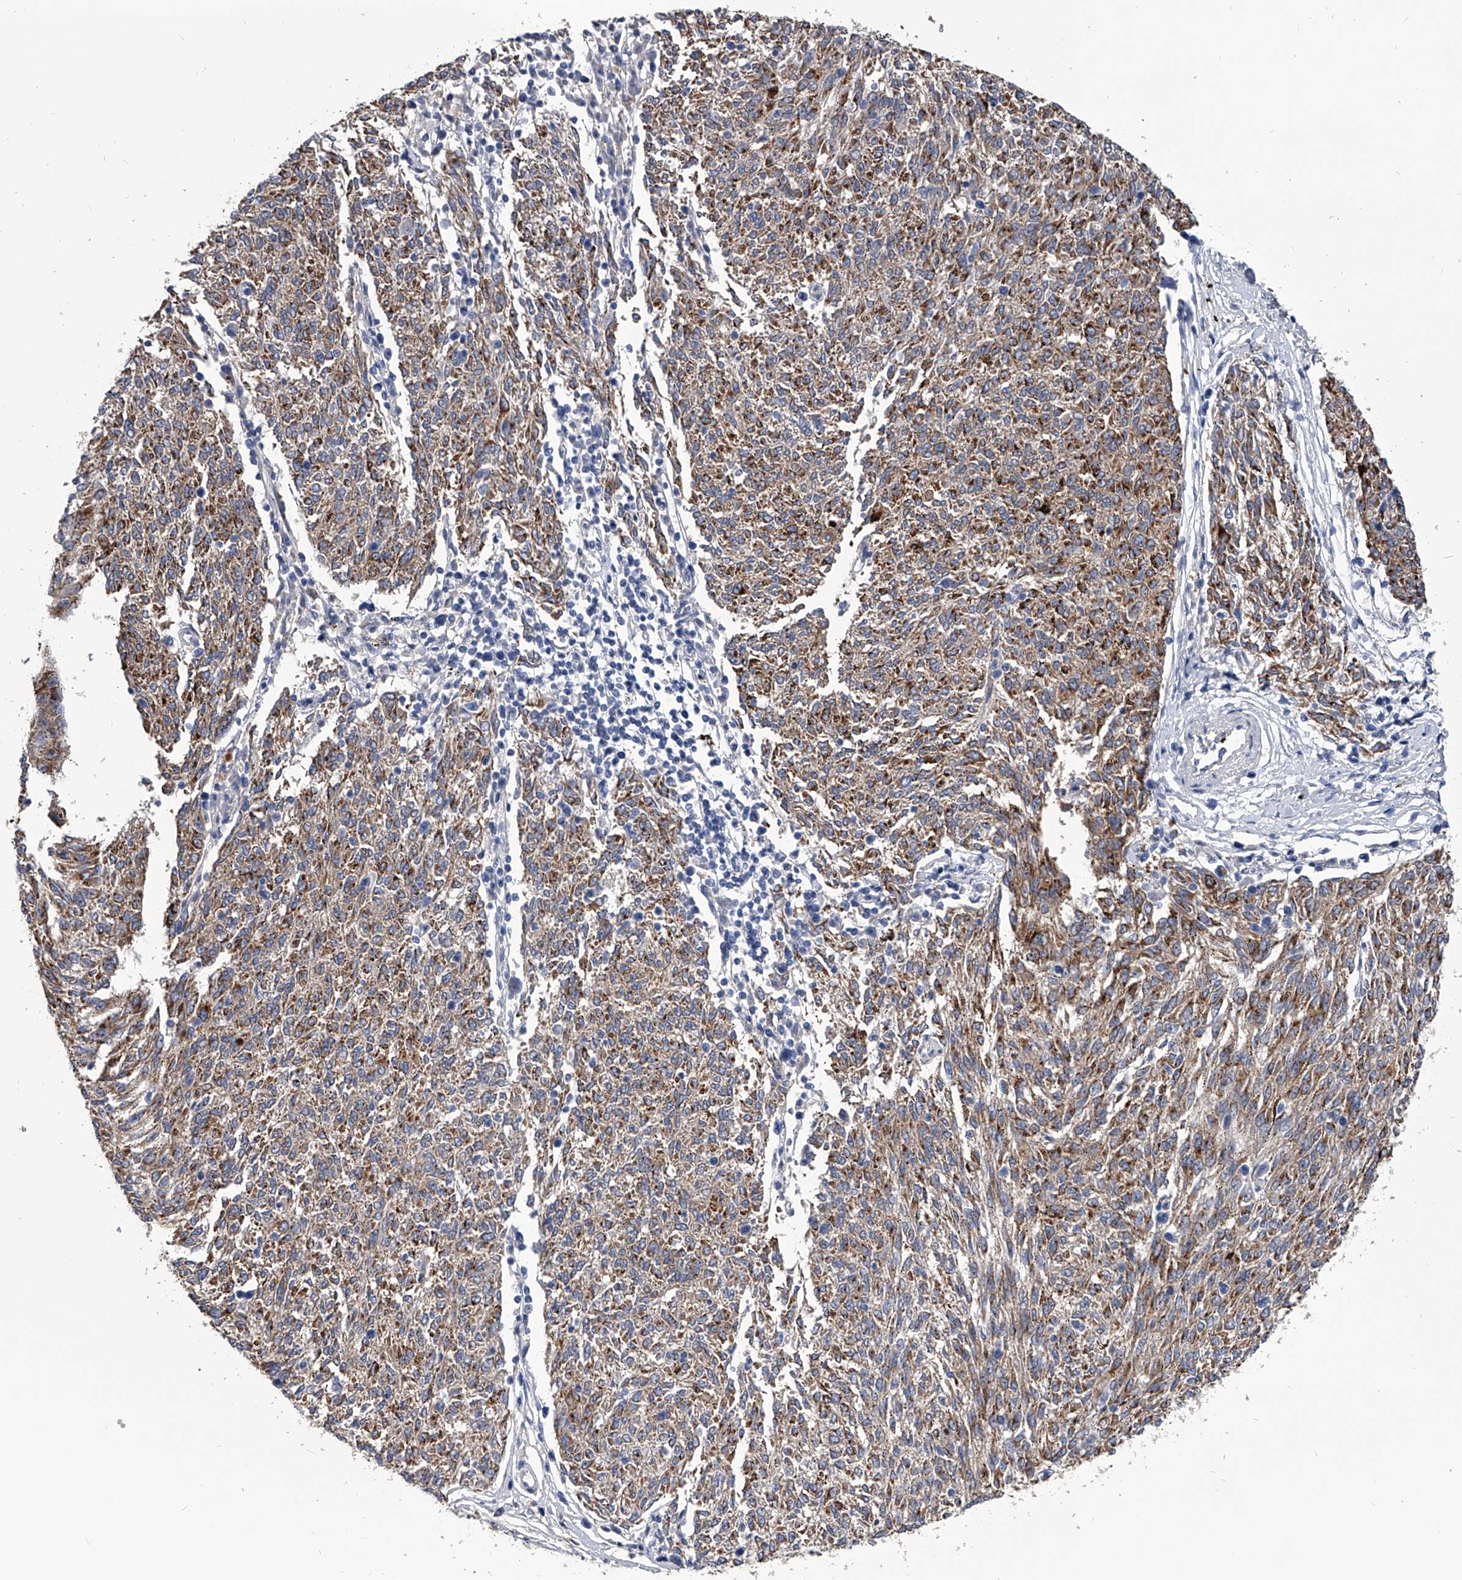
{"staining": {"intensity": "moderate", "quantity": ">75%", "location": "cytoplasmic/membranous"}, "tissue": "melanoma", "cell_type": "Tumor cells", "image_type": "cancer", "snomed": [{"axis": "morphology", "description": "Malignant melanoma, NOS"}, {"axis": "topography", "description": "Skin"}], "caption": "Immunohistochemical staining of human melanoma exhibits medium levels of moderate cytoplasmic/membranous positivity in about >75% of tumor cells.", "gene": "SPP1", "patient": {"sex": "female", "age": 72}}